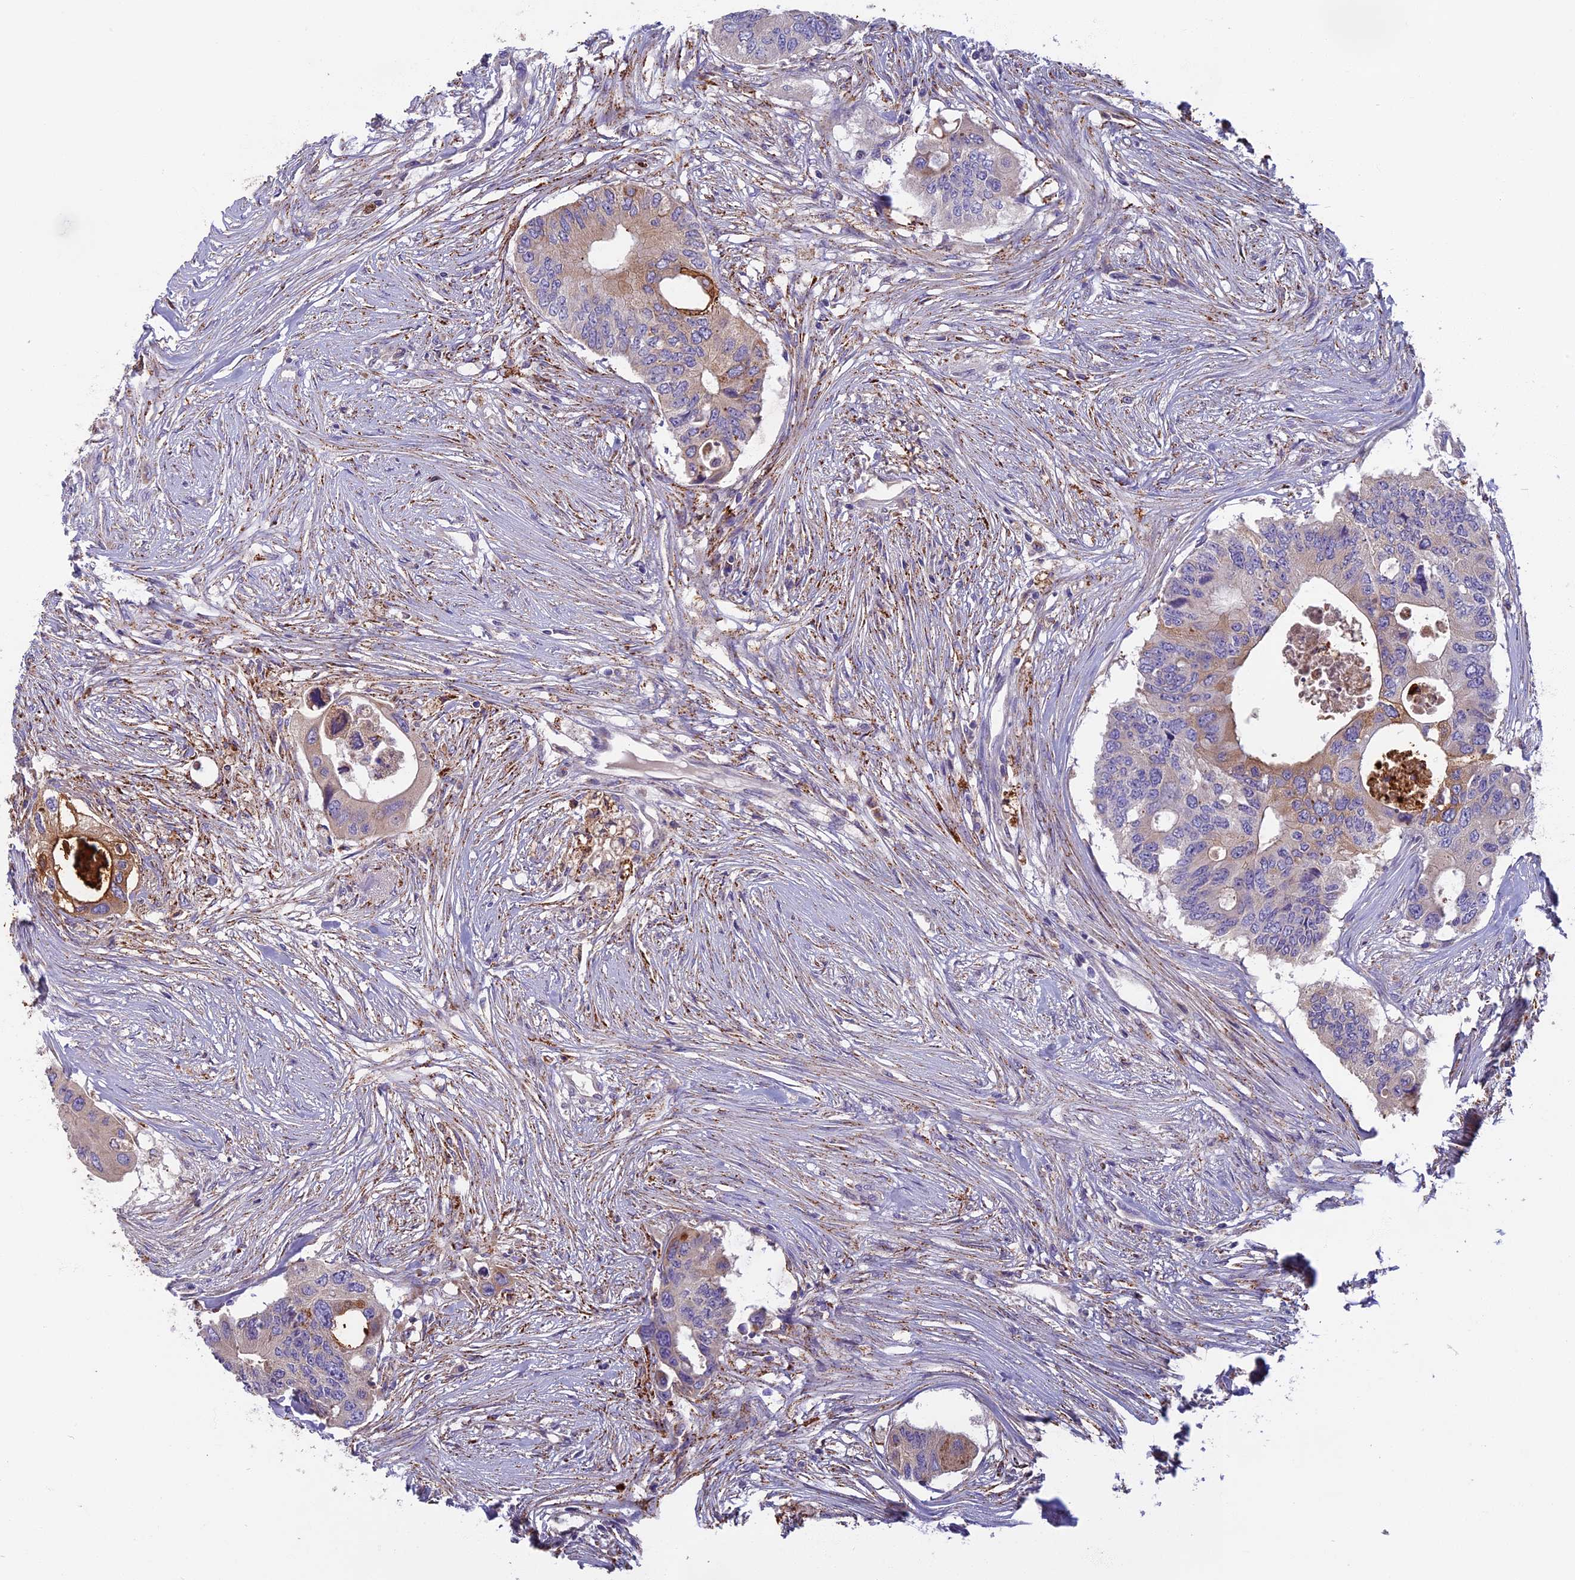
{"staining": {"intensity": "moderate", "quantity": "<25%", "location": "cytoplasmic/membranous"}, "tissue": "colorectal cancer", "cell_type": "Tumor cells", "image_type": "cancer", "snomed": [{"axis": "morphology", "description": "Adenocarcinoma, NOS"}, {"axis": "topography", "description": "Colon"}], "caption": "Colorectal cancer stained with a brown dye reveals moderate cytoplasmic/membranous positive positivity in about <25% of tumor cells.", "gene": "SEMA7A", "patient": {"sex": "male", "age": 71}}